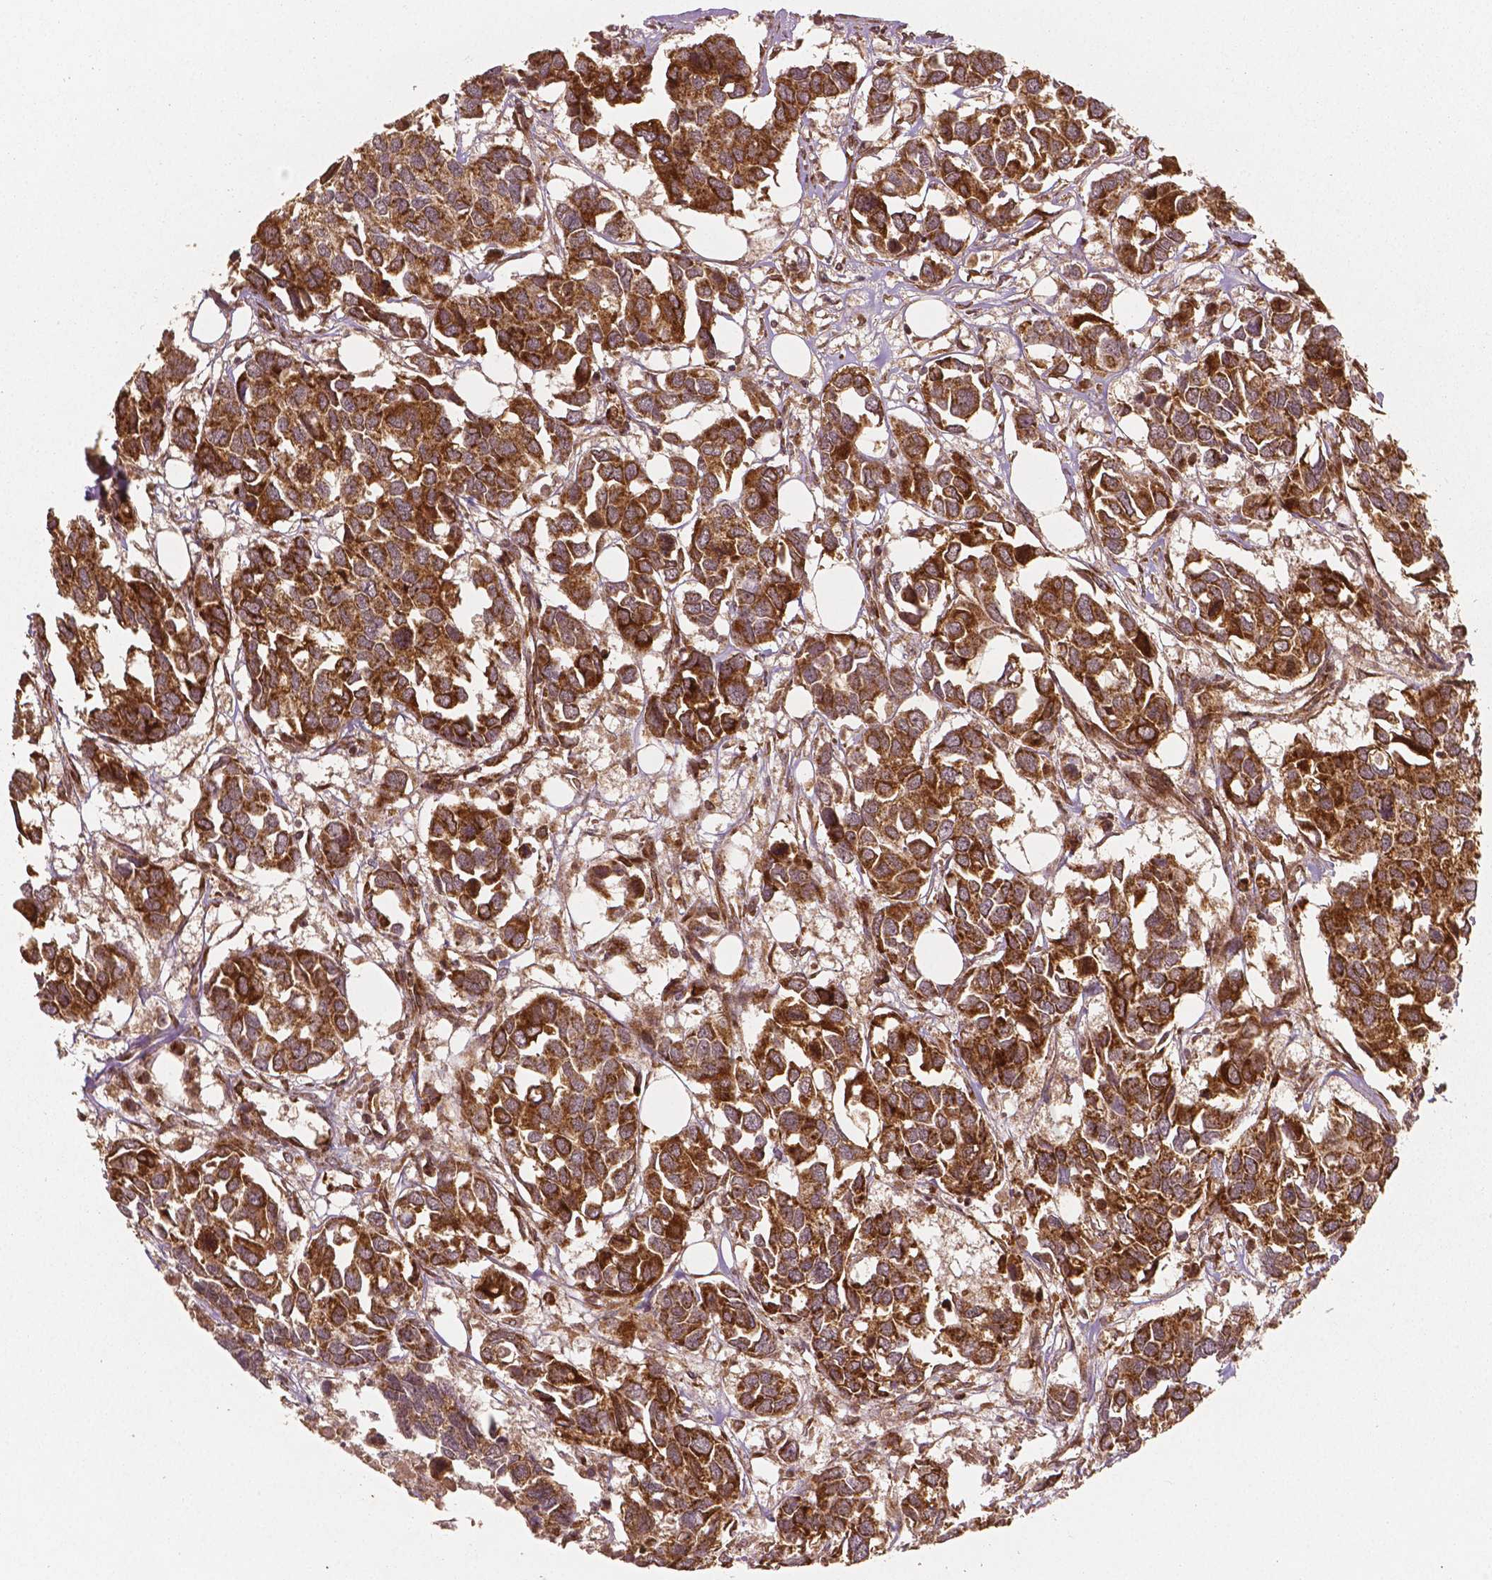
{"staining": {"intensity": "strong", "quantity": ">75%", "location": "cytoplasmic/membranous"}, "tissue": "breast cancer", "cell_type": "Tumor cells", "image_type": "cancer", "snomed": [{"axis": "morphology", "description": "Duct carcinoma"}, {"axis": "topography", "description": "Breast"}], "caption": "Brown immunohistochemical staining in human breast cancer demonstrates strong cytoplasmic/membranous positivity in approximately >75% of tumor cells.", "gene": "PGAM5", "patient": {"sex": "female", "age": 83}}